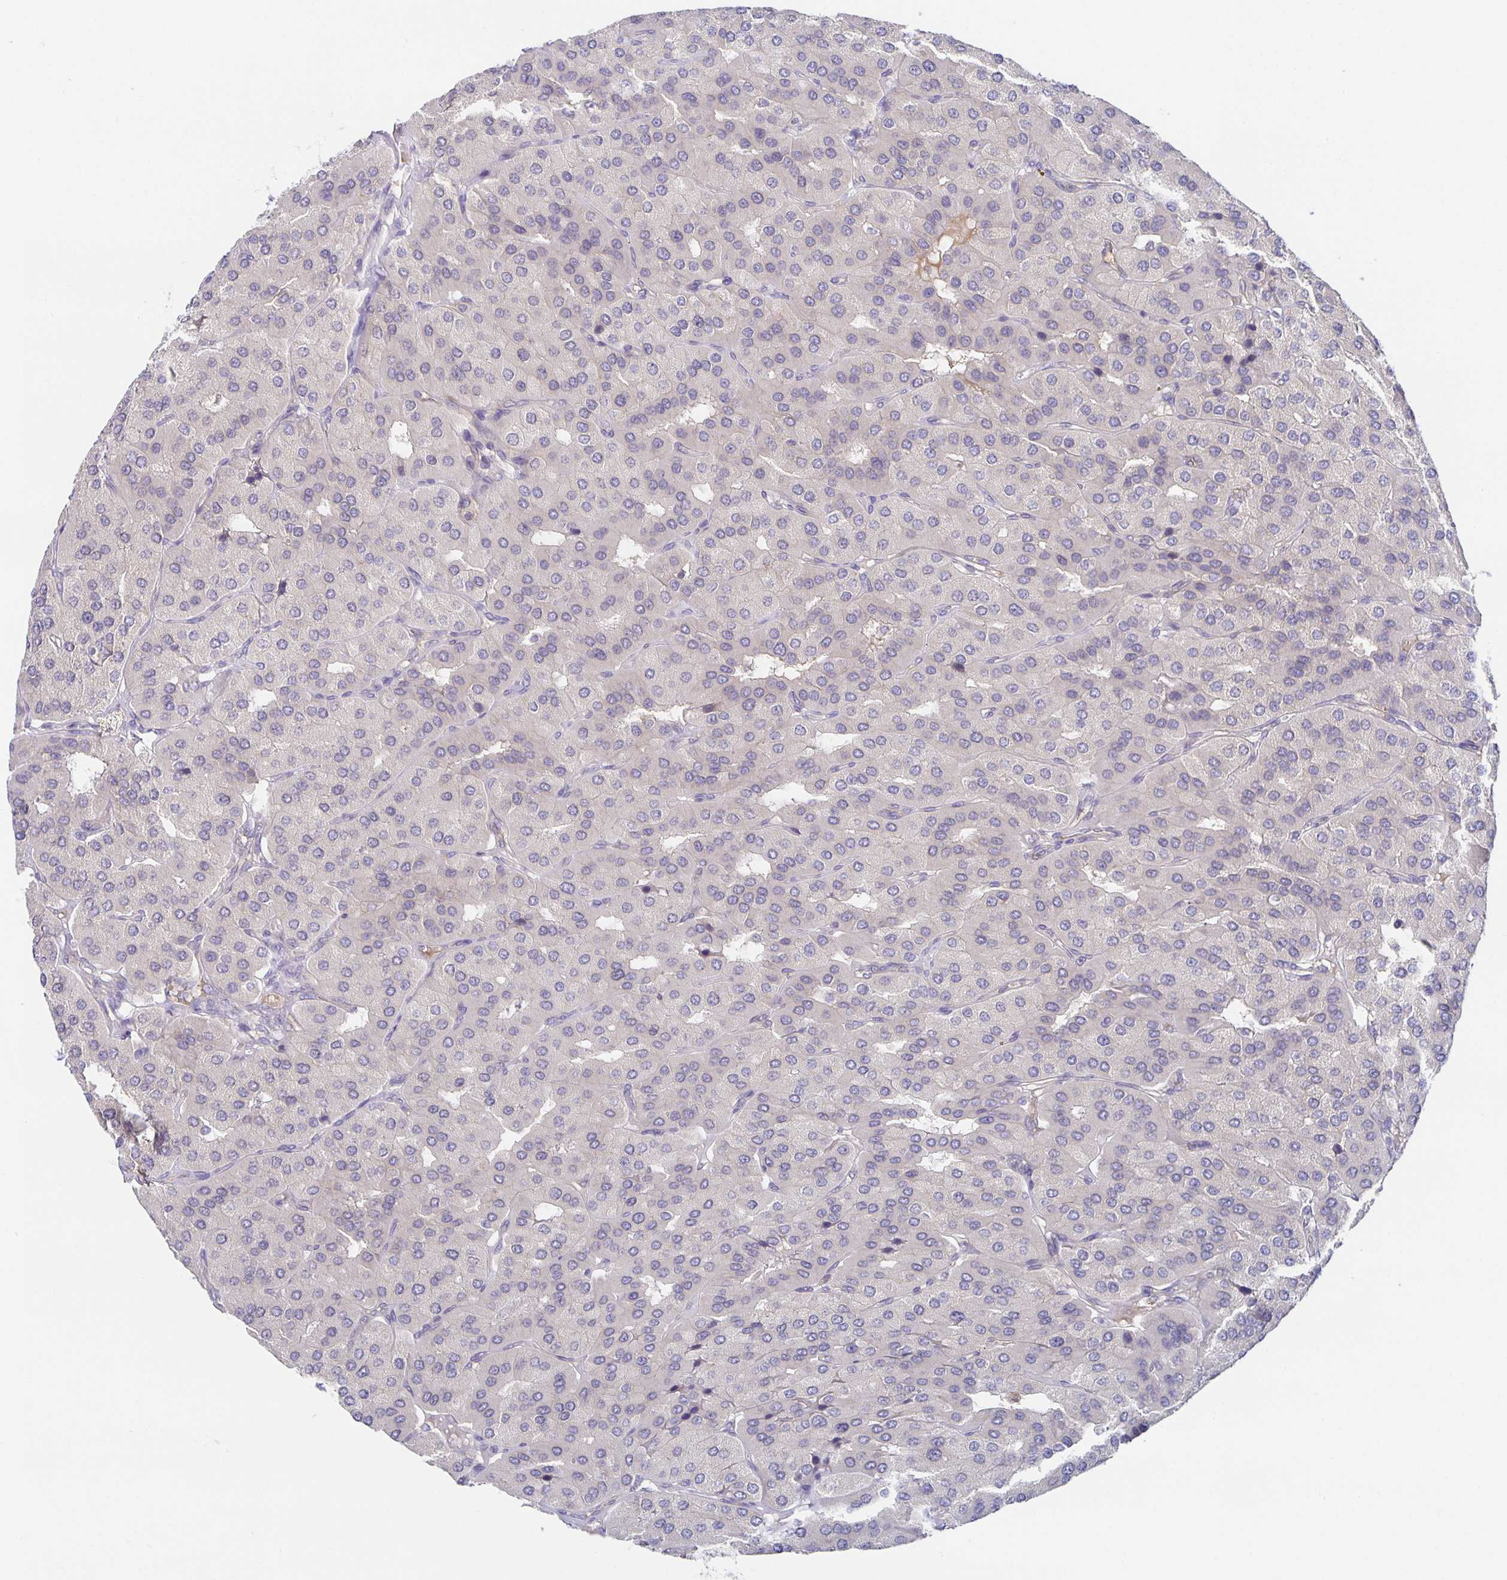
{"staining": {"intensity": "negative", "quantity": "none", "location": "none"}, "tissue": "parathyroid gland", "cell_type": "Glandular cells", "image_type": "normal", "snomed": [{"axis": "morphology", "description": "Normal tissue, NOS"}, {"axis": "morphology", "description": "Adenoma, NOS"}, {"axis": "topography", "description": "Parathyroid gland"}], "caption": "This is a histopathology image of immunohistochemistry (IHC) staining of unremarkable parathyroid gland, which shows no positivity in glandular cells. (DAB immunohistochemistry with hematoxylin counter stain).", "gene": "BAD", "patient": {"sex": "female", "age": 86}}